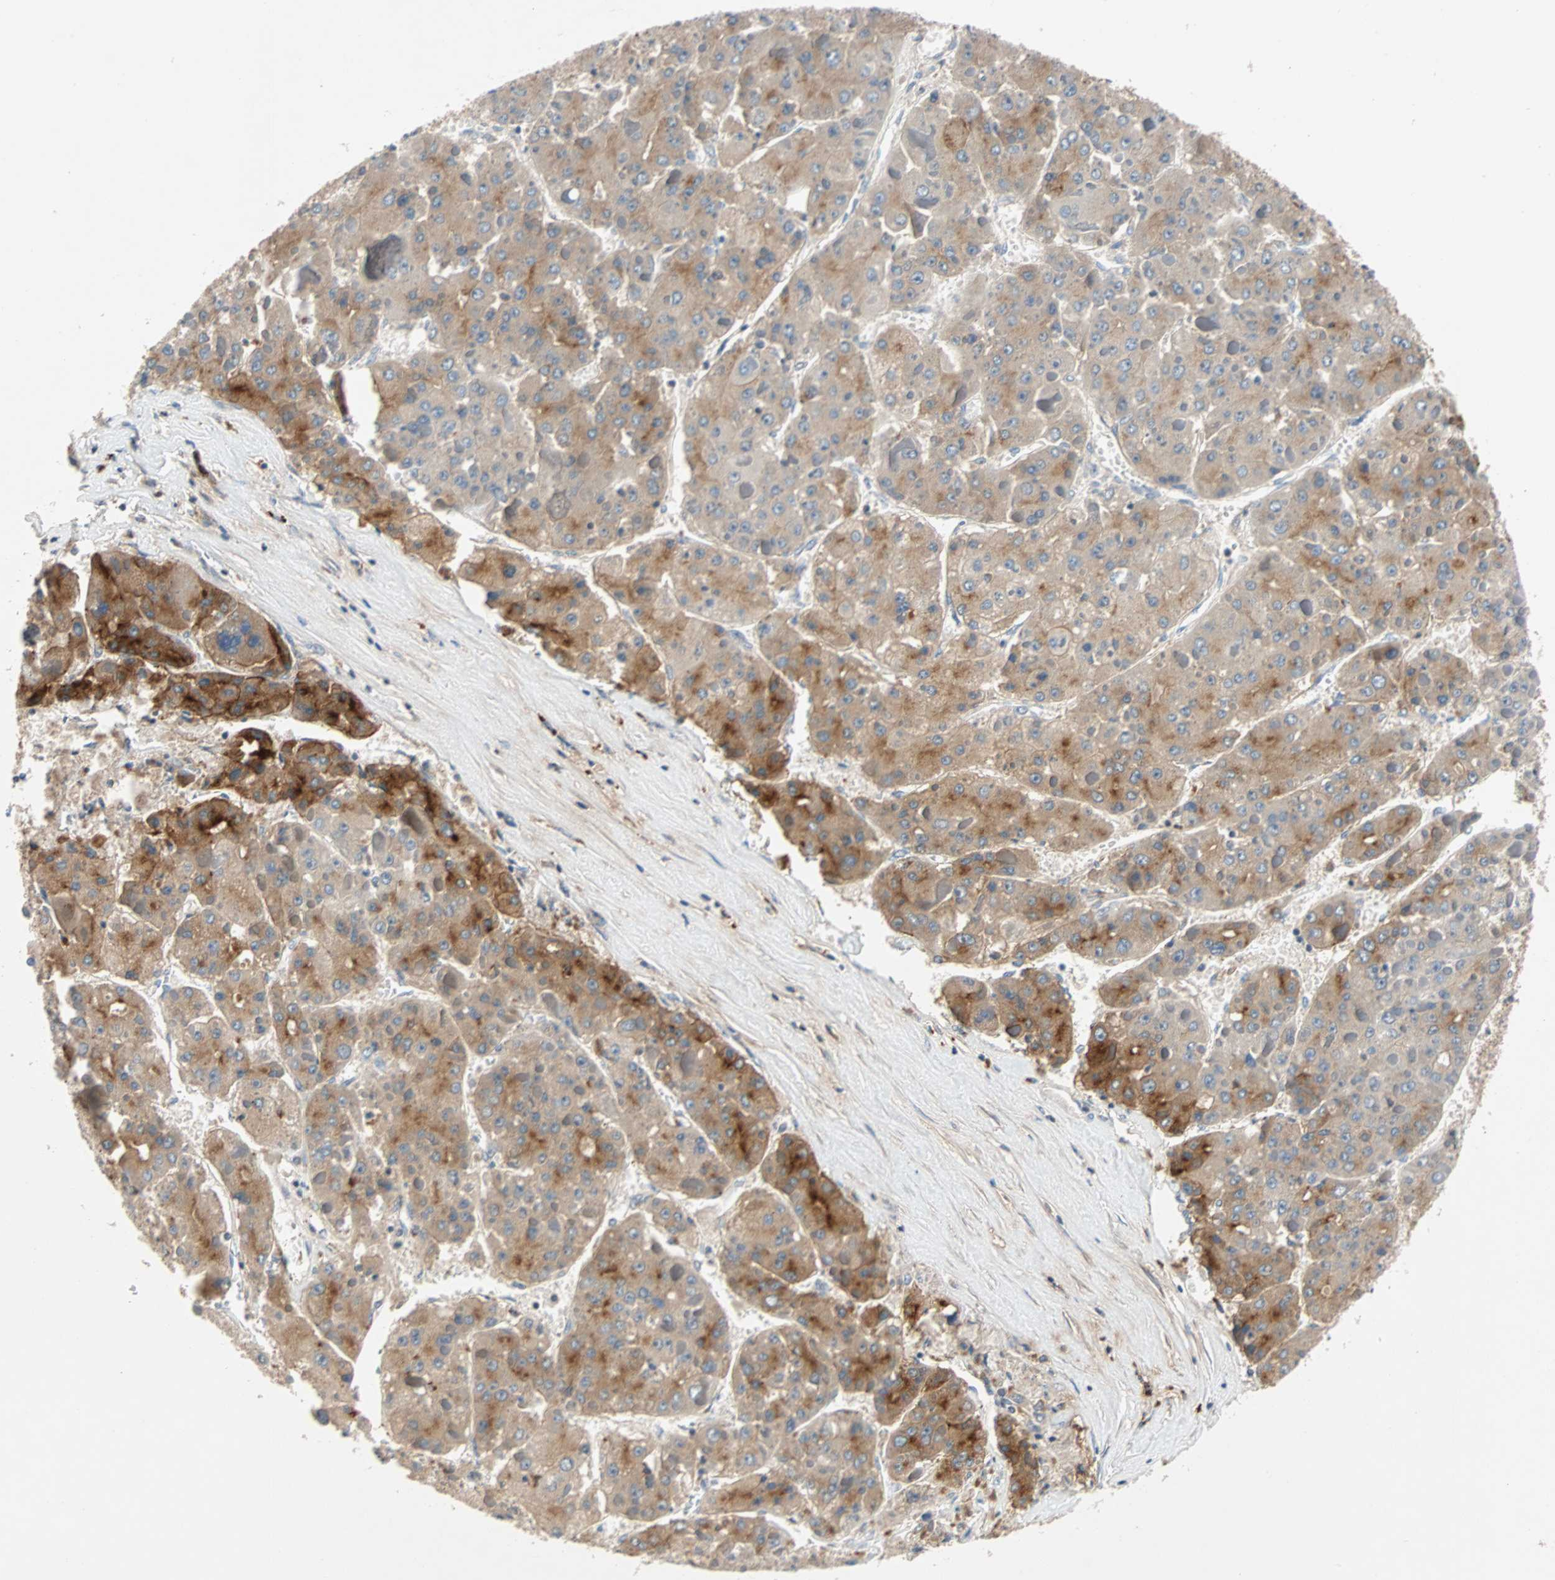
{"staining": {"intensity": "moderate", "quantity": "25%-75%", "location": "cytoplasmic/membranous"}, "tissue": "liver cancer", "cell_type": "Tumor cells", "image_type": "cancer", "snomed": [{"axis": "morphology", "description": "Carcinoma, Hepatocellular, NOS"}, {"axis": "topography", "description": "Liver"}], "caption": "Liver hepatocellular carcinoma was stained to show a protein in brown. There is medium levels of moderate cytoplasmic/membranous expression in about 25%-75% of tumor cells.", "gene": "MAP4K1", "patient": {"sex": "female", "age": 73}}